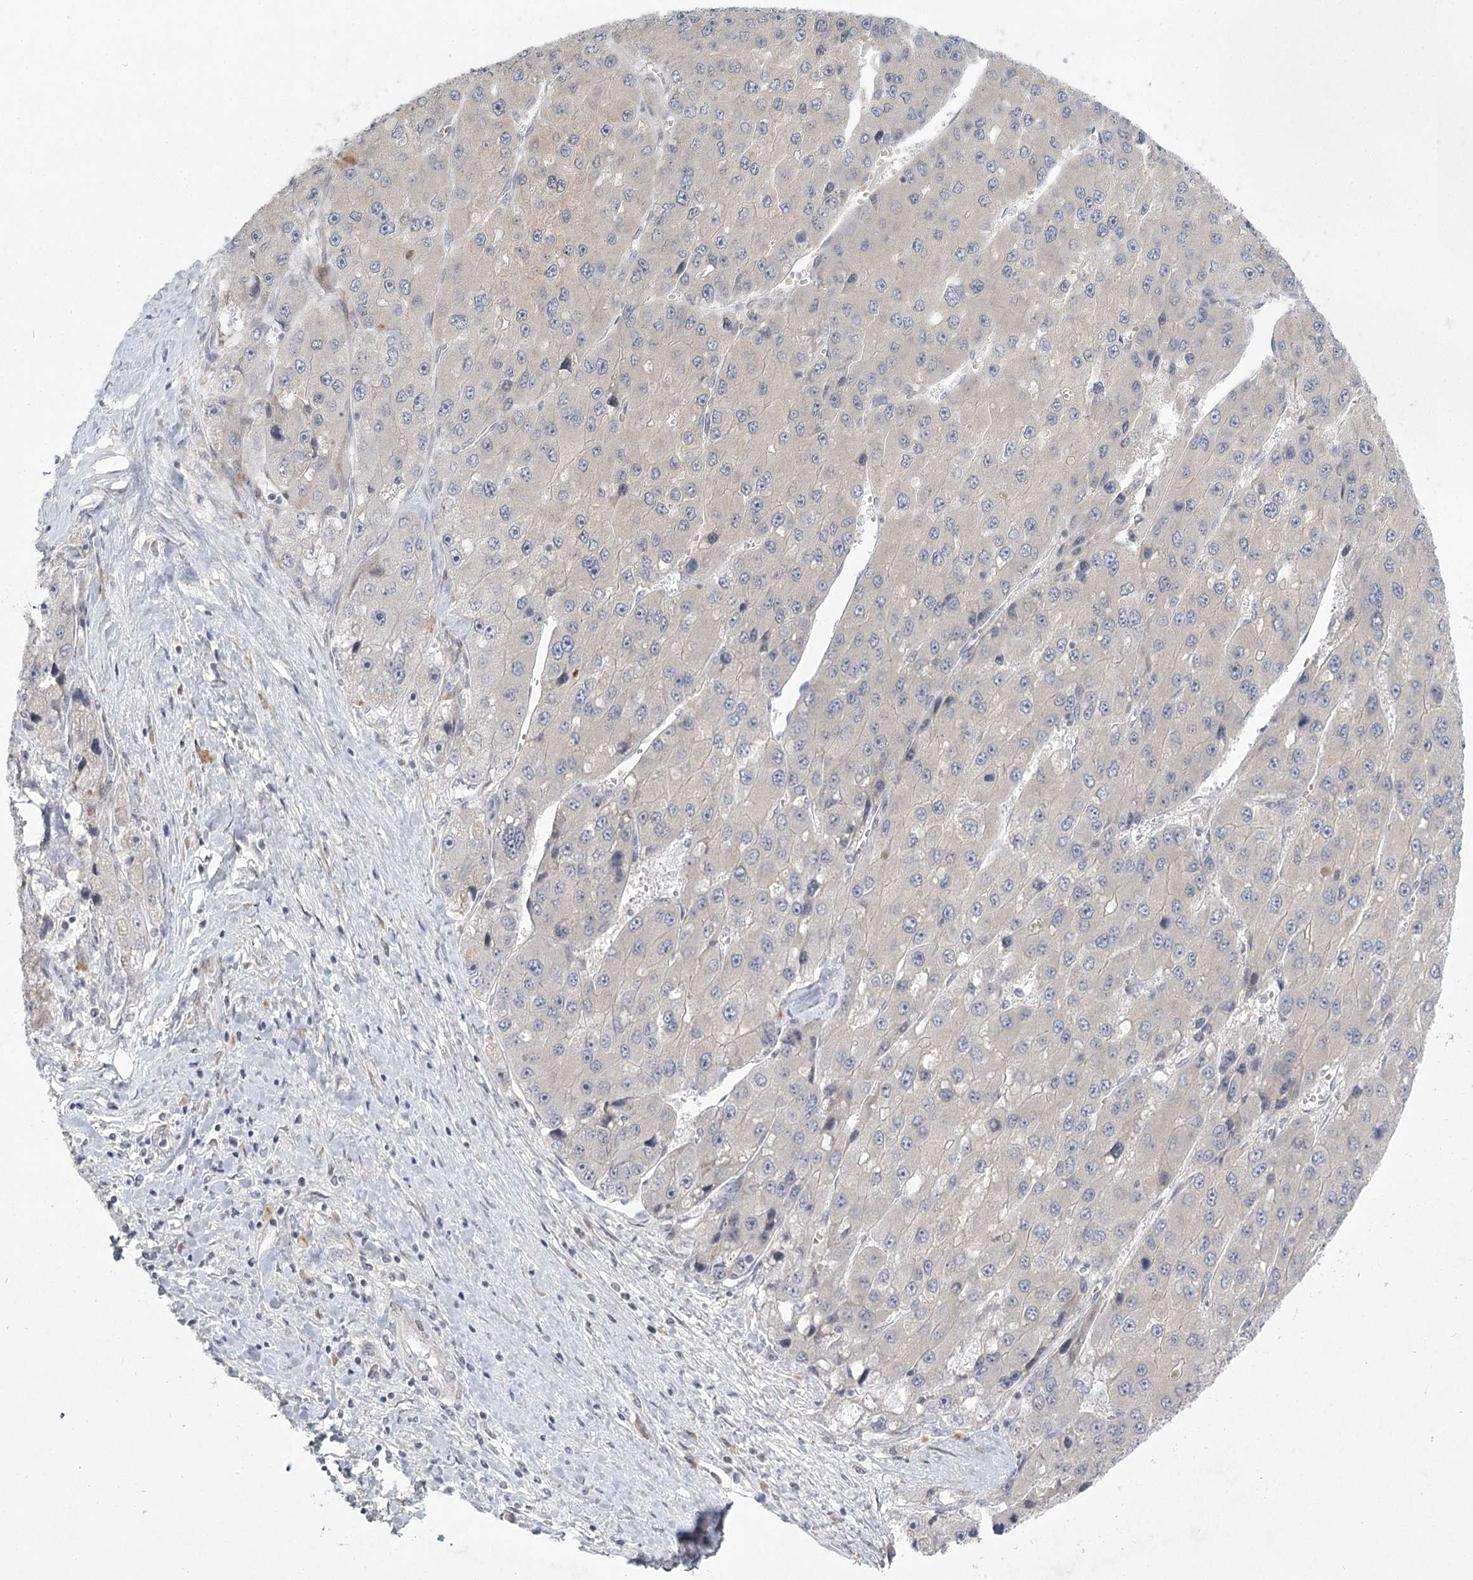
{"staining": {"intensity": "negative", "quantity": "none", "location": "none"}, "tissue": "liver cancer", "cell_type": "Tumor cells", "image_type": "cancer", "snomed": [{"axis": "morphology", "description": "Carcinoma, Hepatocellular, NOS"}, {"axis": "topography", "description": "Liver"}], "caption": "Tumor cells are negative for brown protein staining in liver cancer (hepatocellular carcinoma).", "gene": "MEPE", "patient": {"sex": "female", "age": 73}}